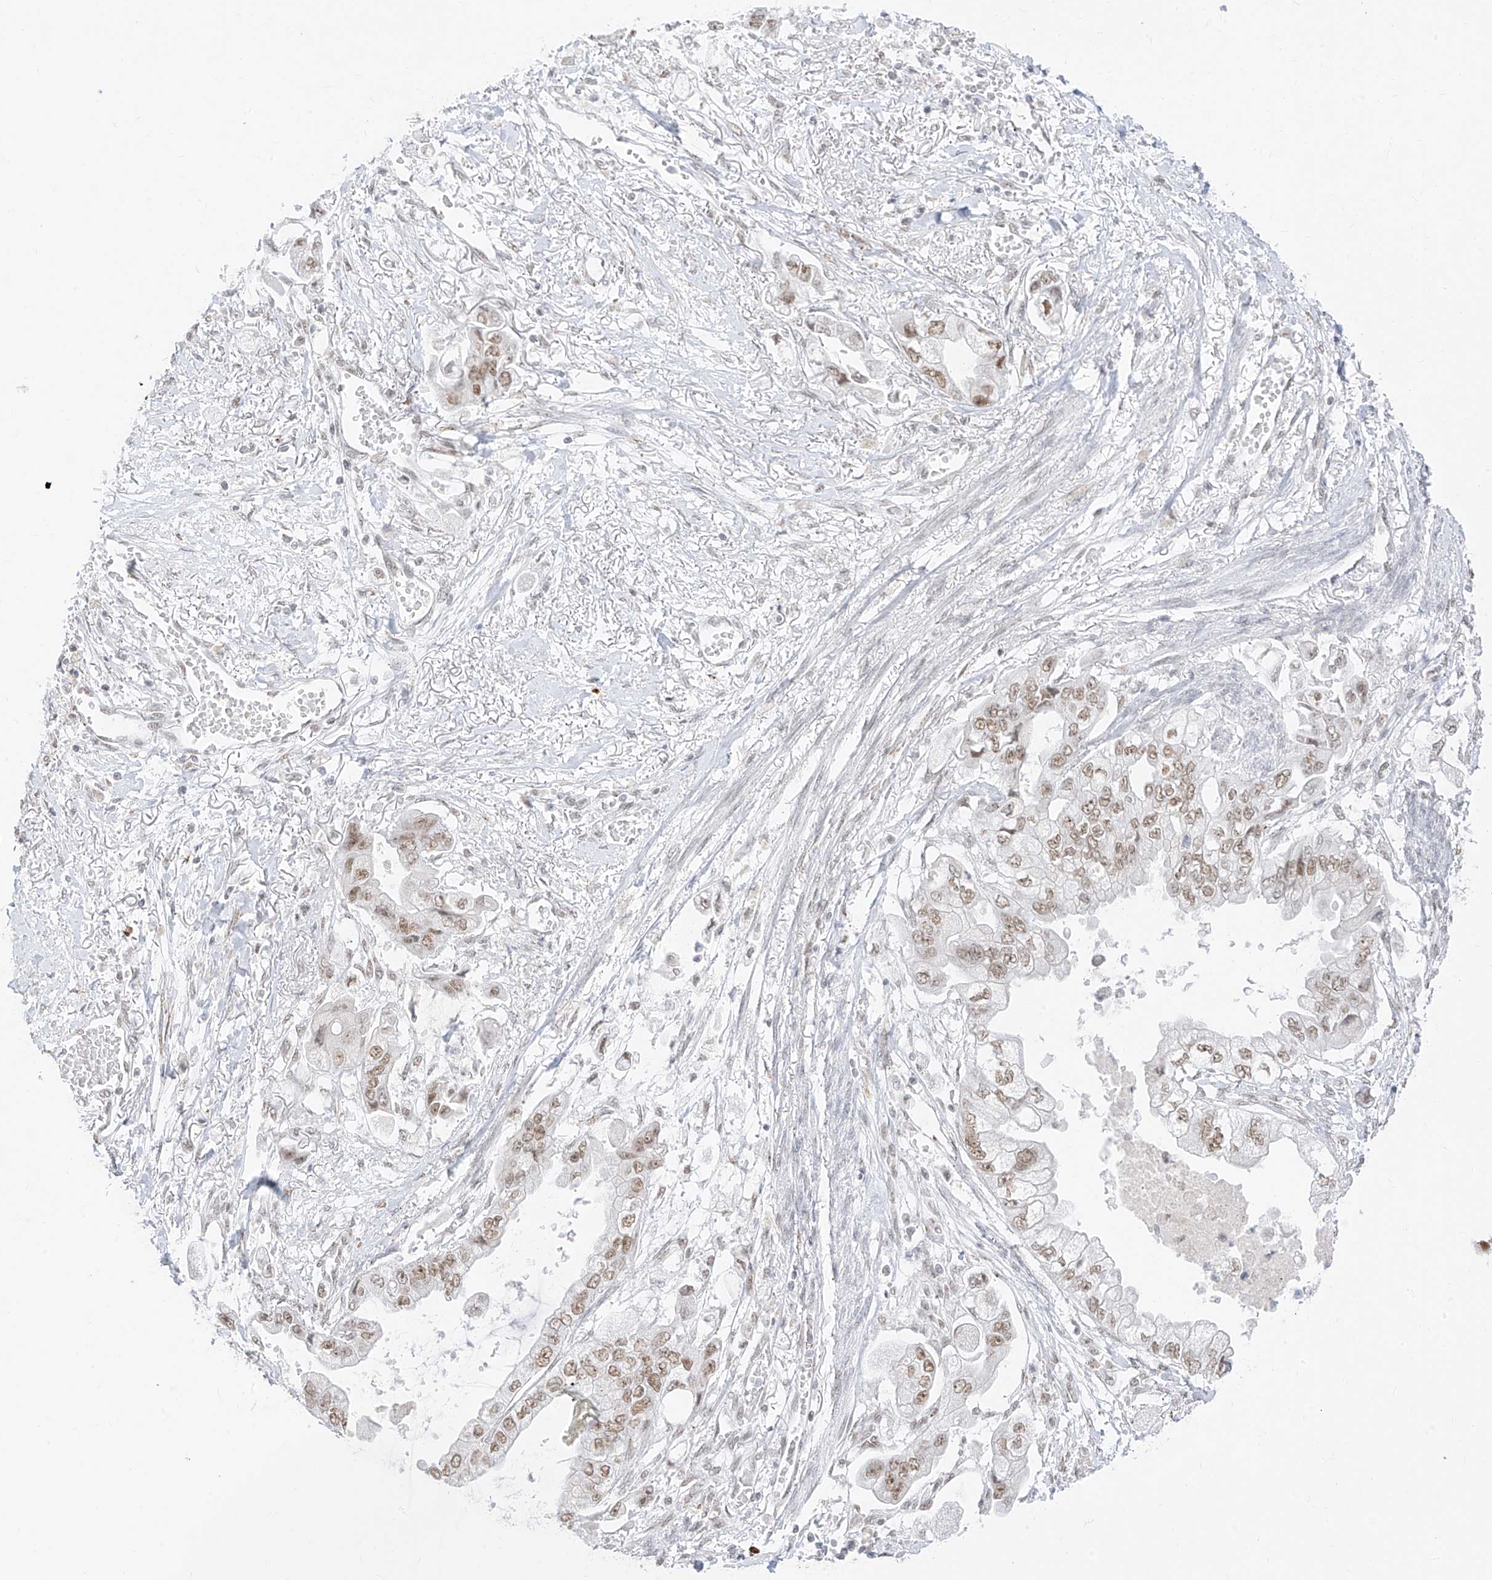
{"staining": {"intensity": "moderate", "quantity": "25%-75%", "location": "nuclear"}, "tissue": "stomach cancer", "cell_type": "Tumor cells", "image_type": "cancer", "snomed": [{"axis": "morphology", "description": "Adenocarcinoma, NOS"}, {"axis": "topography", "description": "Stomach"}], "caption": "Immunohistochemistry (IHC) (DAB (3,3'-diaminobenzidine)) staining of adenocarcinoma (stomach) shows moderate nuclear protein expression in about 25%-75% of tumor cells.", "gene": "SUPT5H", "patient": {"sex": "male", "age": 62}}